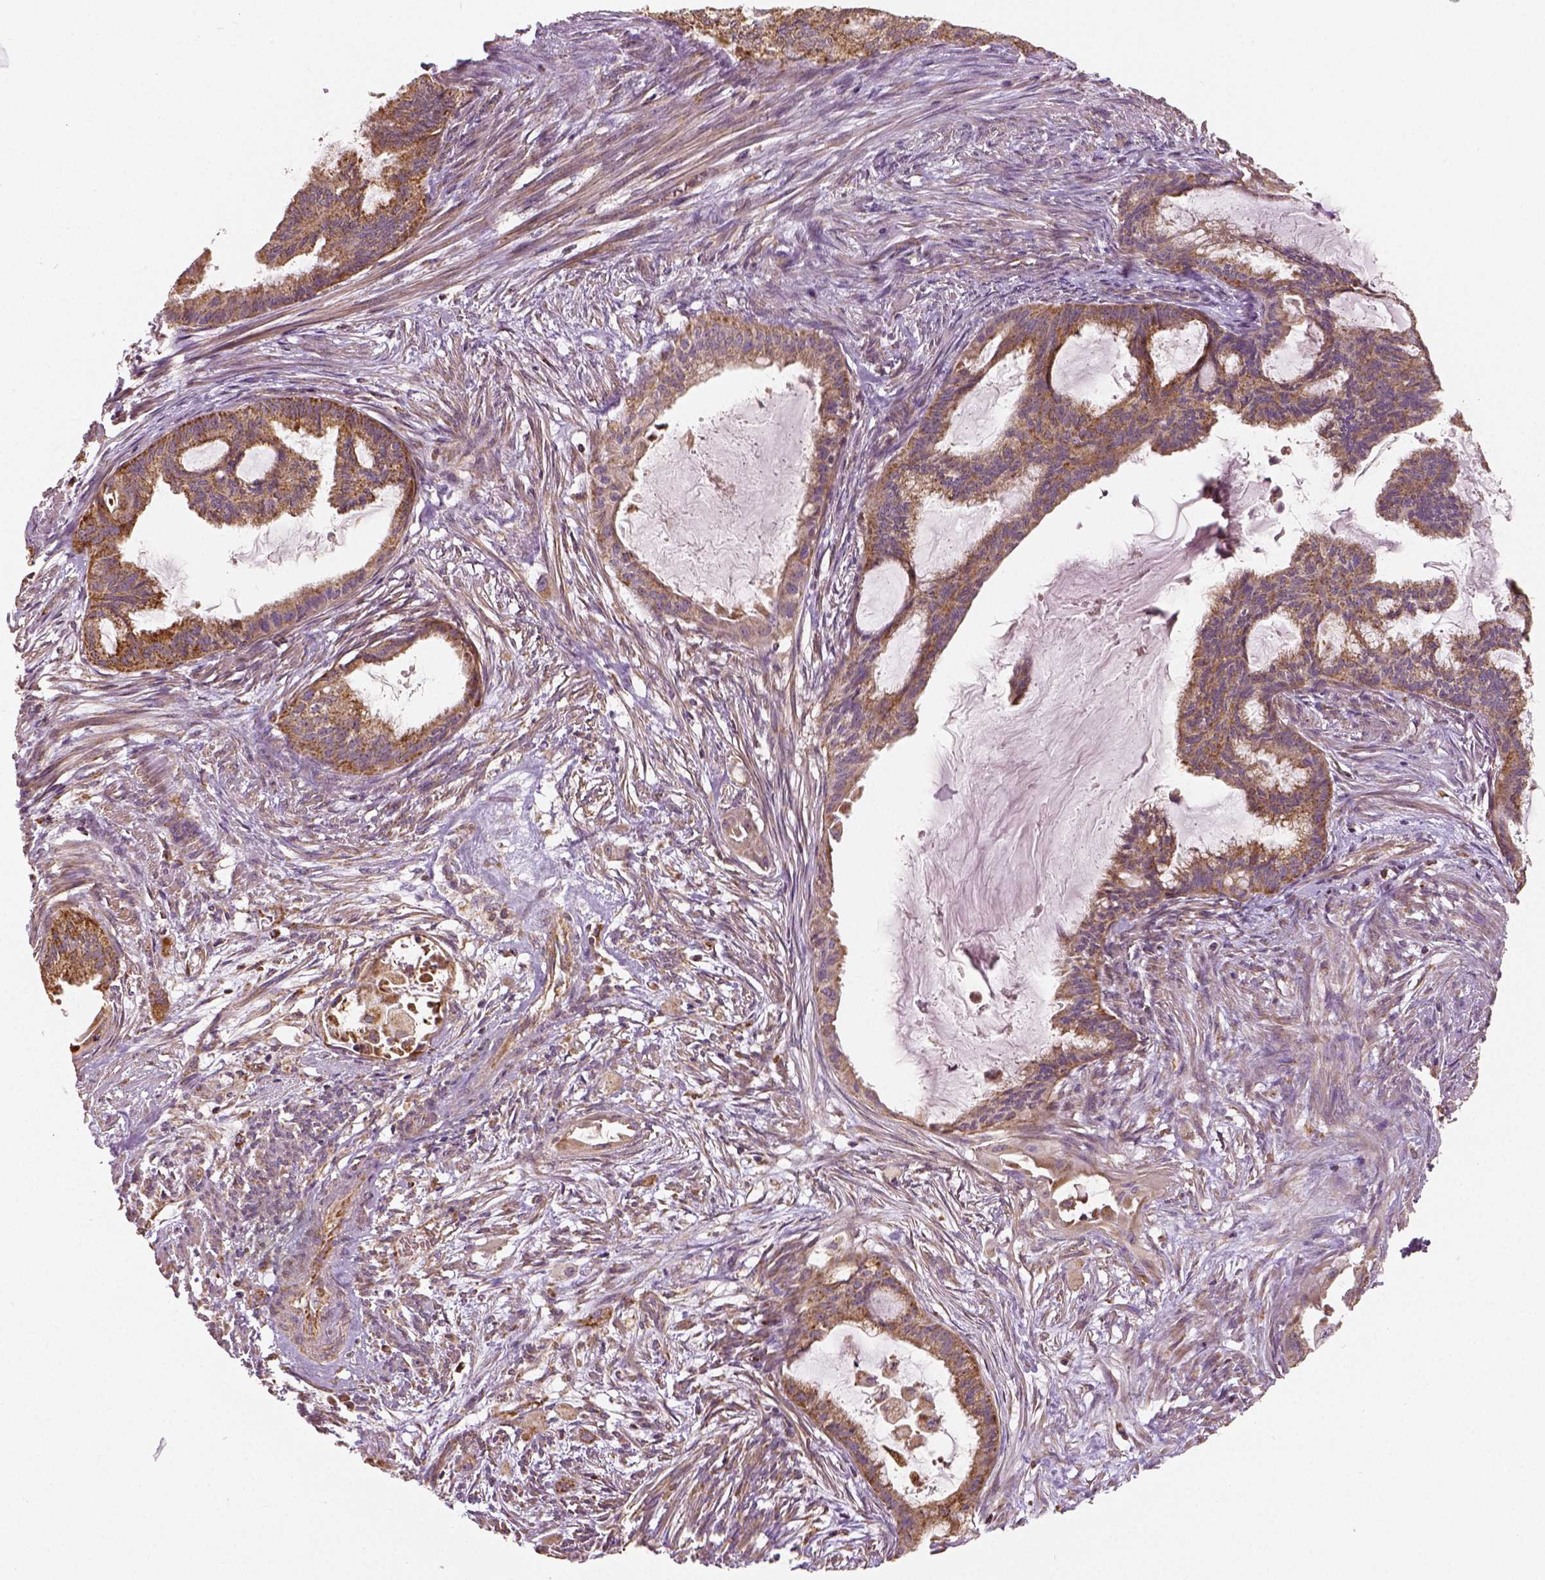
{"staining": {"intensity": "moderate", "quantity": ">75%", "location": "cytoplasmic/membranous"}, "tissue": "endometrial cancer", "cell_type": "Tumor cells", "image_type": "cancer", "snomed": [{"axis": "morphology", "description": "Adenocarcinoma, NOS"}, {"axis": "topography", "description": "Endometrium"}], "caption": "DAB (3,3'-diaminobenzidine) immunohistochemical staining of human adenocarcinoma (endometrial) shows moderate cytoplasmic/membranous protein staining in about >75% of tumor cells.", "gene": "PGAM5", "patient": {"sex": "female", "age": 86}}